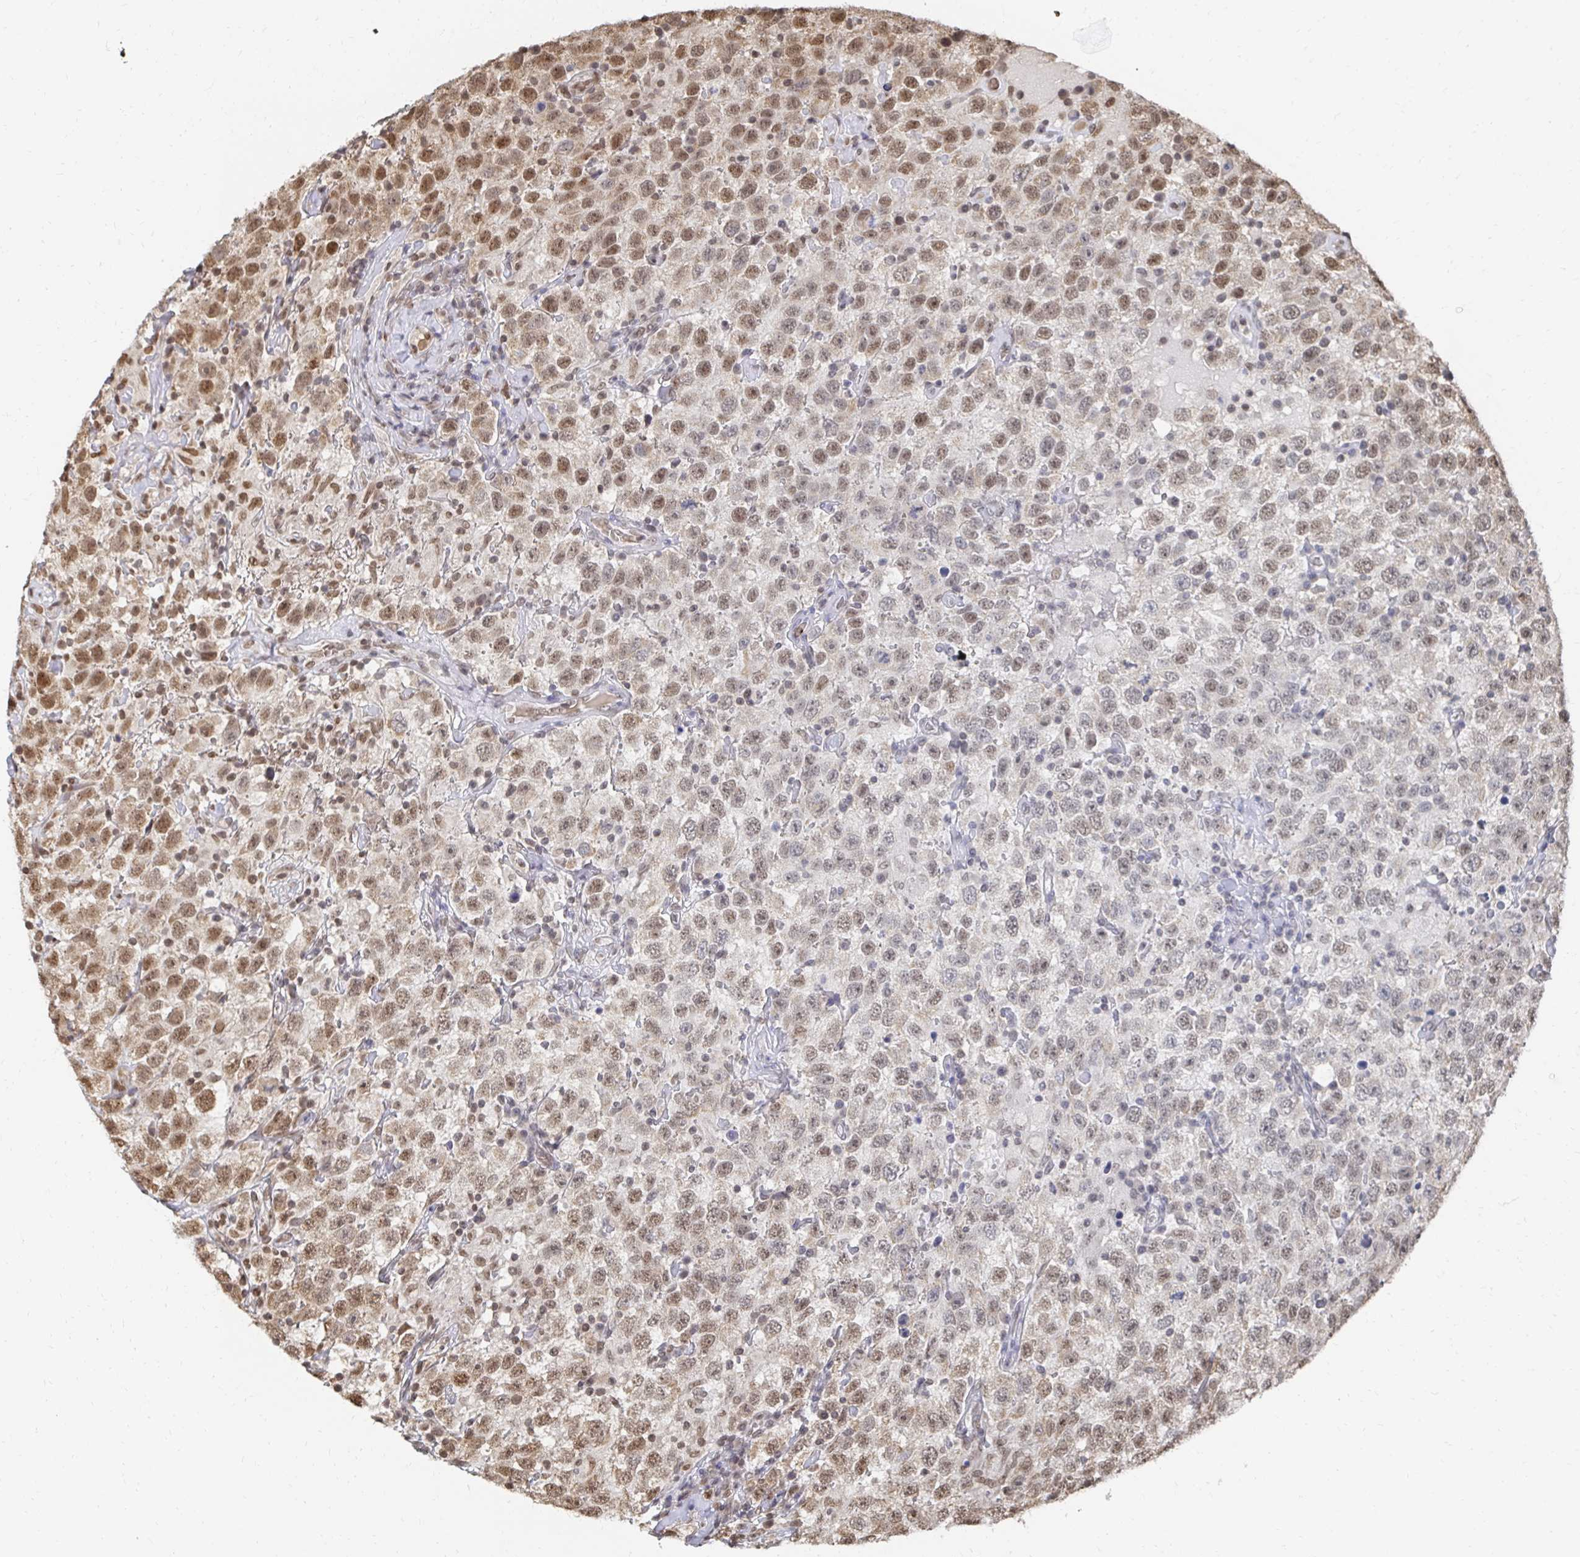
{"staining": {"intensity": "moderate", "quantity": "25%-75%", "location": "nuclear"}, "tissue": "testis cancer", "cell_type": "Tumor cells", "image_type": "cancer", "snomed": [{"axis": "morphology", "description": "Seminoma, NOS"}, {"axis": "topography", "description": "Testis"}], "caption": "Human seminoma (testis) stained with a brown dye exhibits moderate nuclear positive expression in about 25%-75% of tumor cells.", "gene": "GTF3C6", "patient": {"sex": "male", "age": 41}}